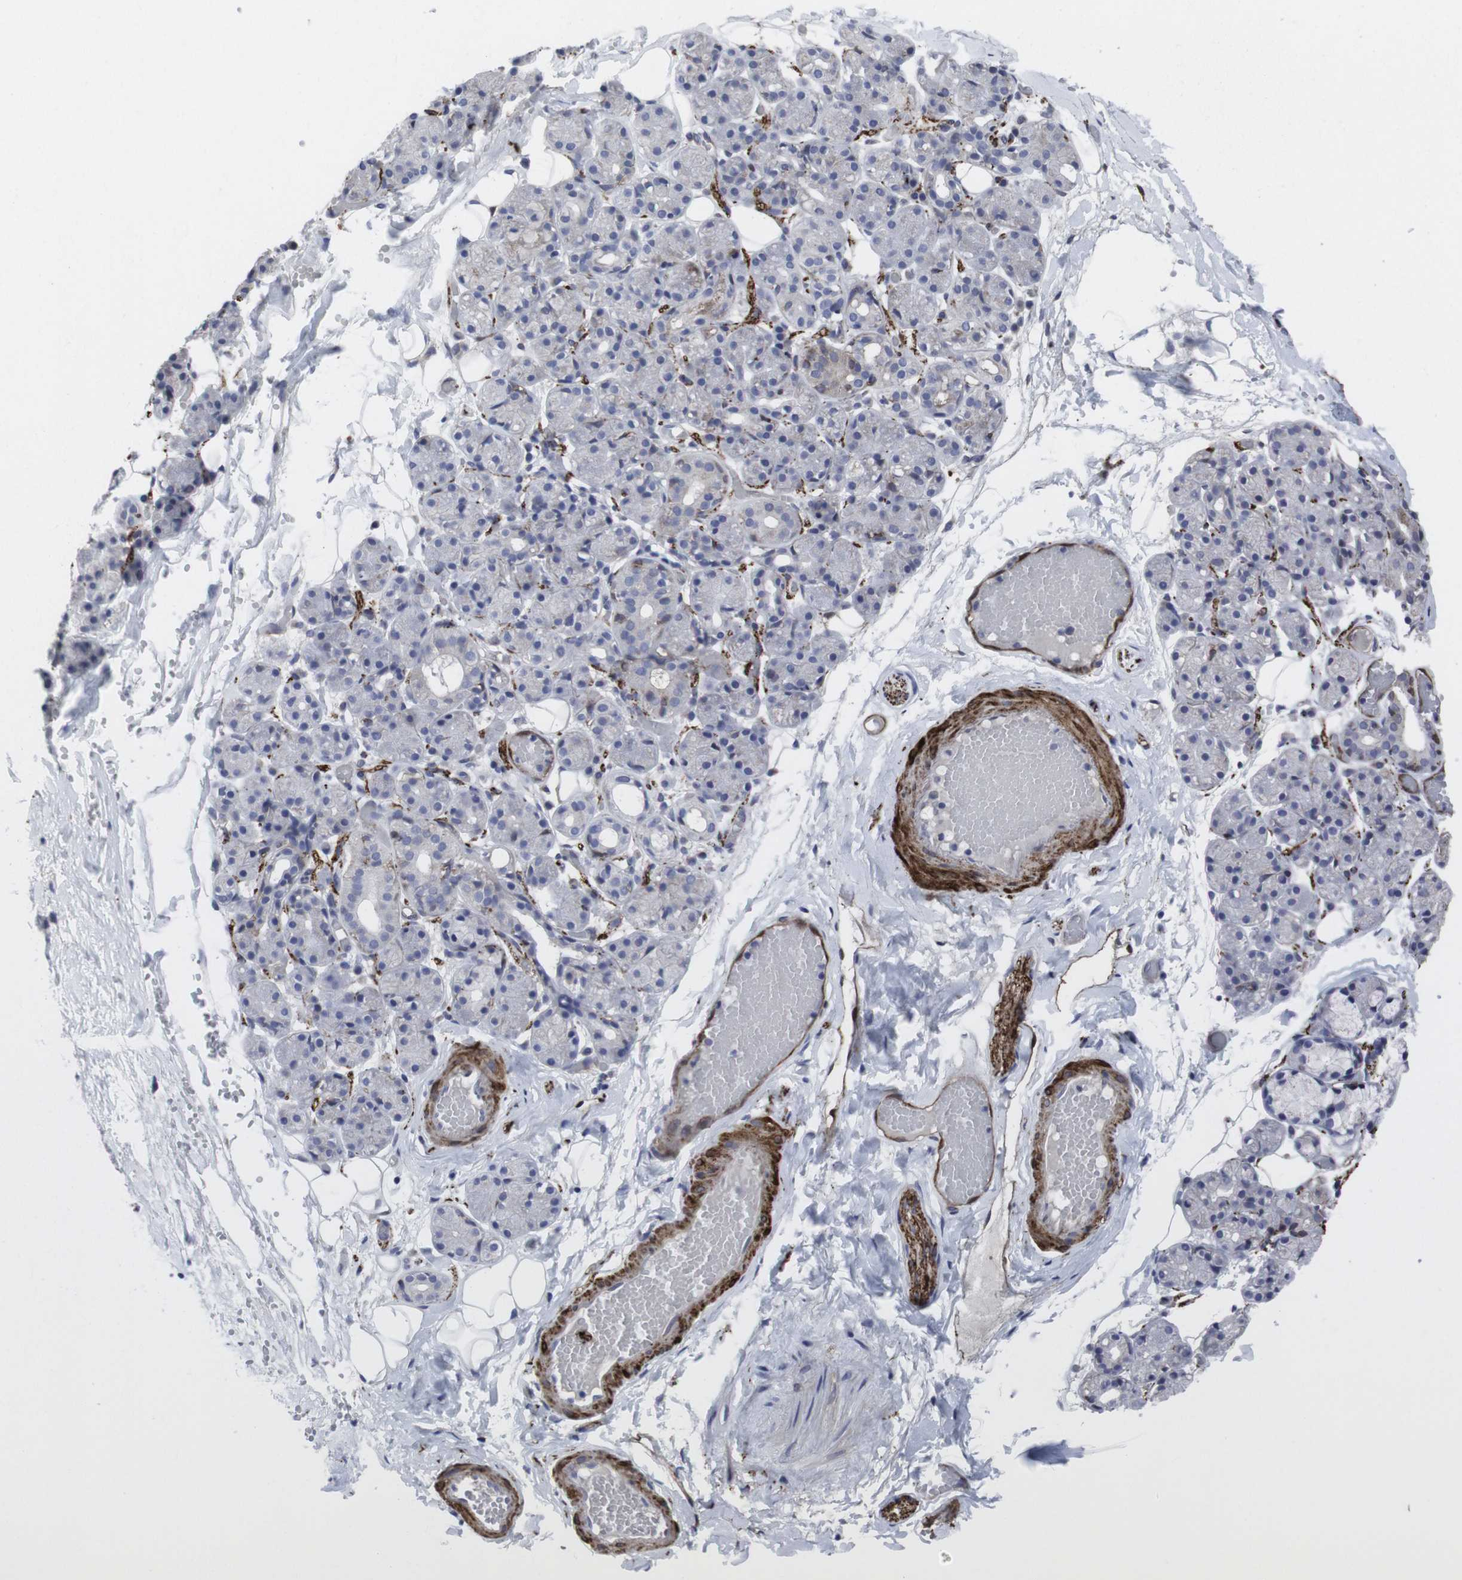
{"staining": {"intensity": "weak", "quantity": "<25%", "location": "cytoplasmic/membranous"}, "tissue": "salivary gland", "cell_type": "Glandular cells", "image_type": "normal", "snomed": [{"axis": "morphology", "description": "Normal tissue, NOS"}, {"axis": "topography", "description": "Salivary gland"}], "caption": "Immunohistochemistry histopathology image of benign salivary gland: human salivary gland stained with DAB (3,3'-diaminobenzidine) shows no significant protein staining in glandular cells.", "gene": "SNCG", "patient": {"sex": "male", "age": 63}}